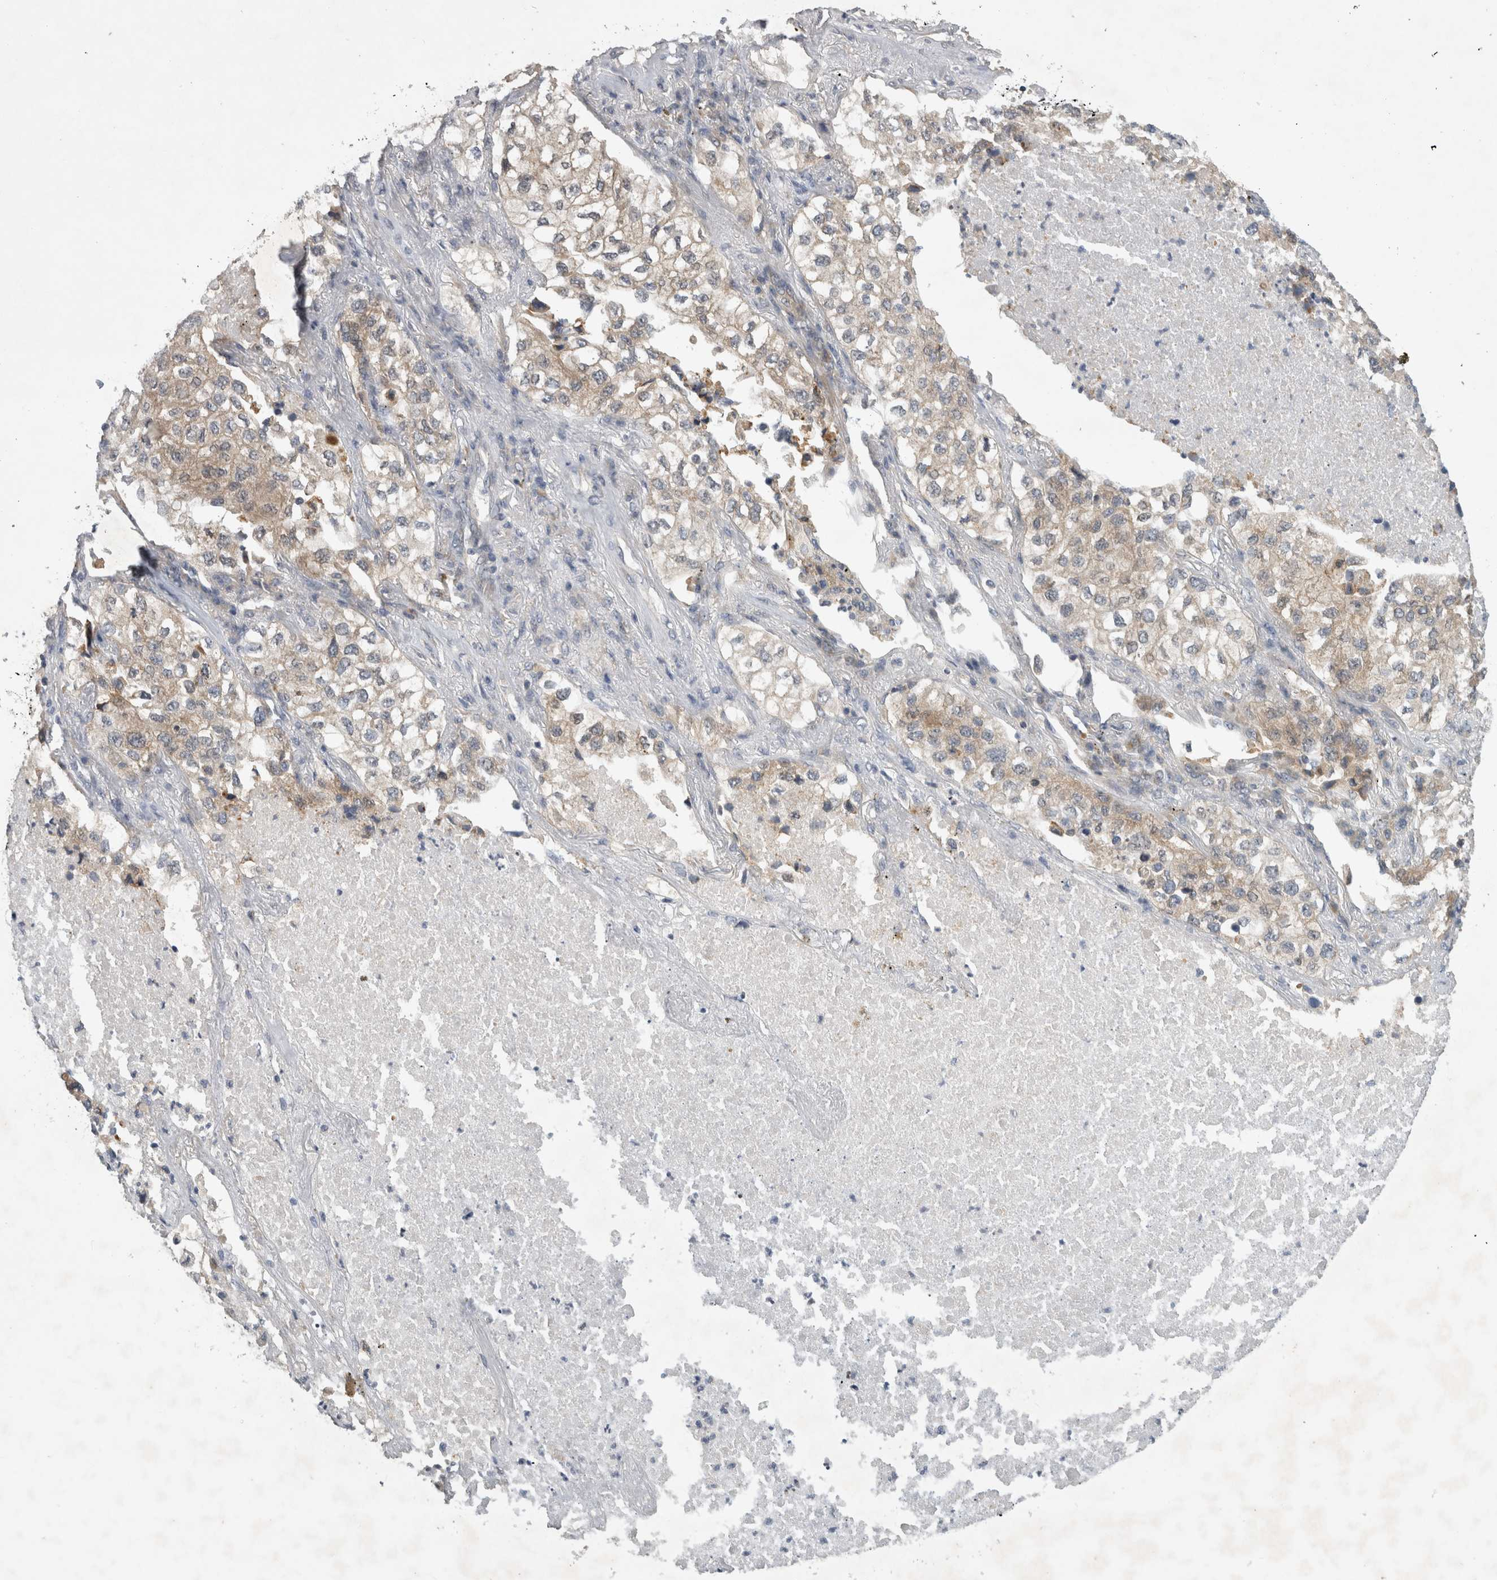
{"staining": {"intensity": "weak", "quantity": ">75%", "location": "cytoplasmic/membranous"}, "tissue": "lung cancer", "cell_type": "Tumor cells", "image_type": "cancer", "snomed": [{"axis": "morphology", "description": "Adenocarcinoma, NOS"}, {"axis": "topography", "description": "Lung"}], "caption": "Immunohistochemistry (IHC) image of neoplastic tissue: lung cancer stained using immunohistochemistry (IHC) reveals low levels of weak protein expression localized specifically in the cytoplasmic/membranous of tumor cells, appearing as a cytoplasmic/membranous brown color.", "gene": "AASDHPPT", "patient": {"sex": "male", "age": 63}}